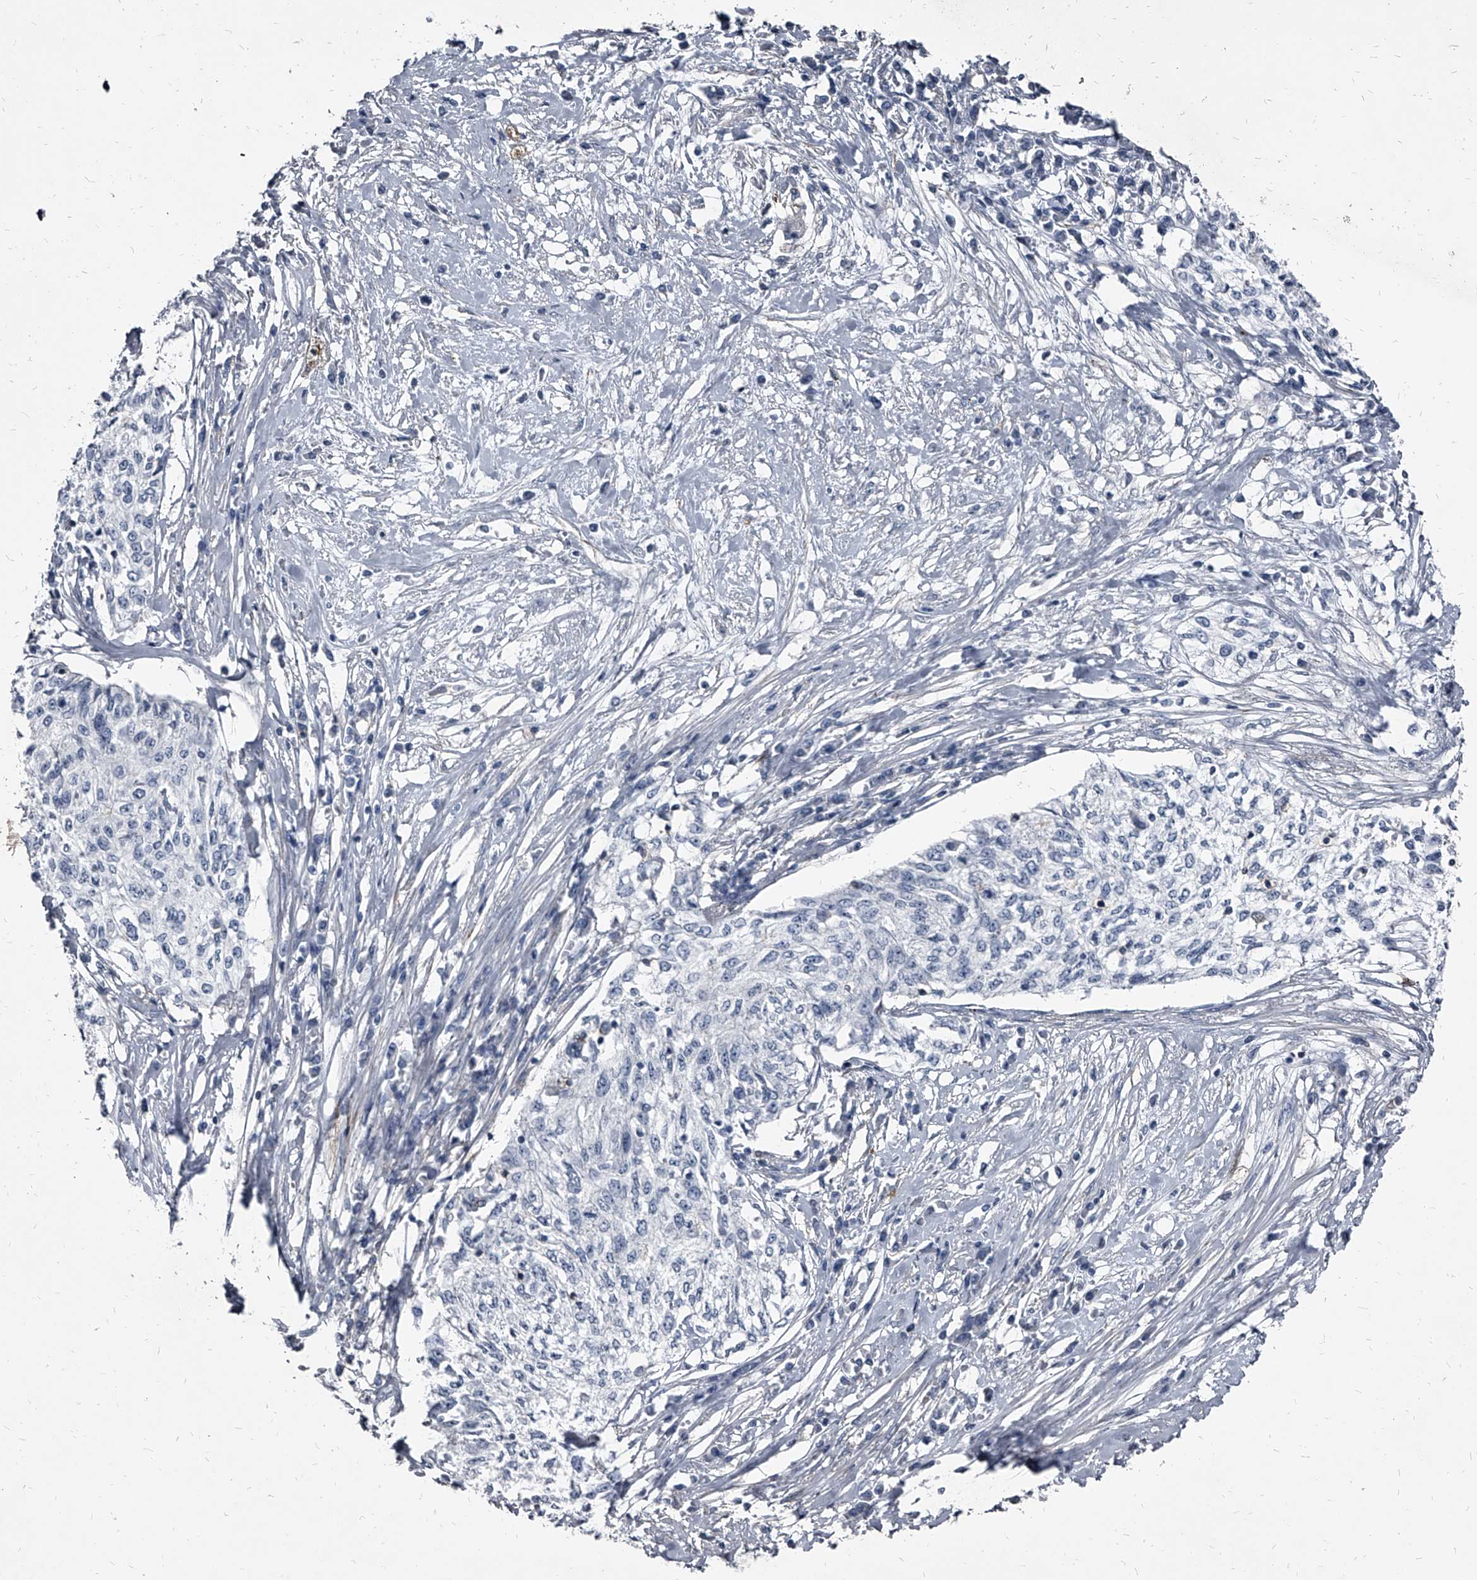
{"staining": {"intensity": "negative", "quantity": "none", "location": "none"}, "tissue": "cervical cancer", "cell_type": "Tumor cells", "image_type": "cancer", "snomed": [{"axis": "morphology", "description": "Squamous cell carcinoma, NOS"}, {"axis": "topography", "description": "Cervix"}], "caption": "This is an immunohistochemistry photomicrograph of human cervical cancer. There is no positivity in tumor cells.", "gene": "PGLYRP3", "patient": {"sex": "female", "age": 57}}